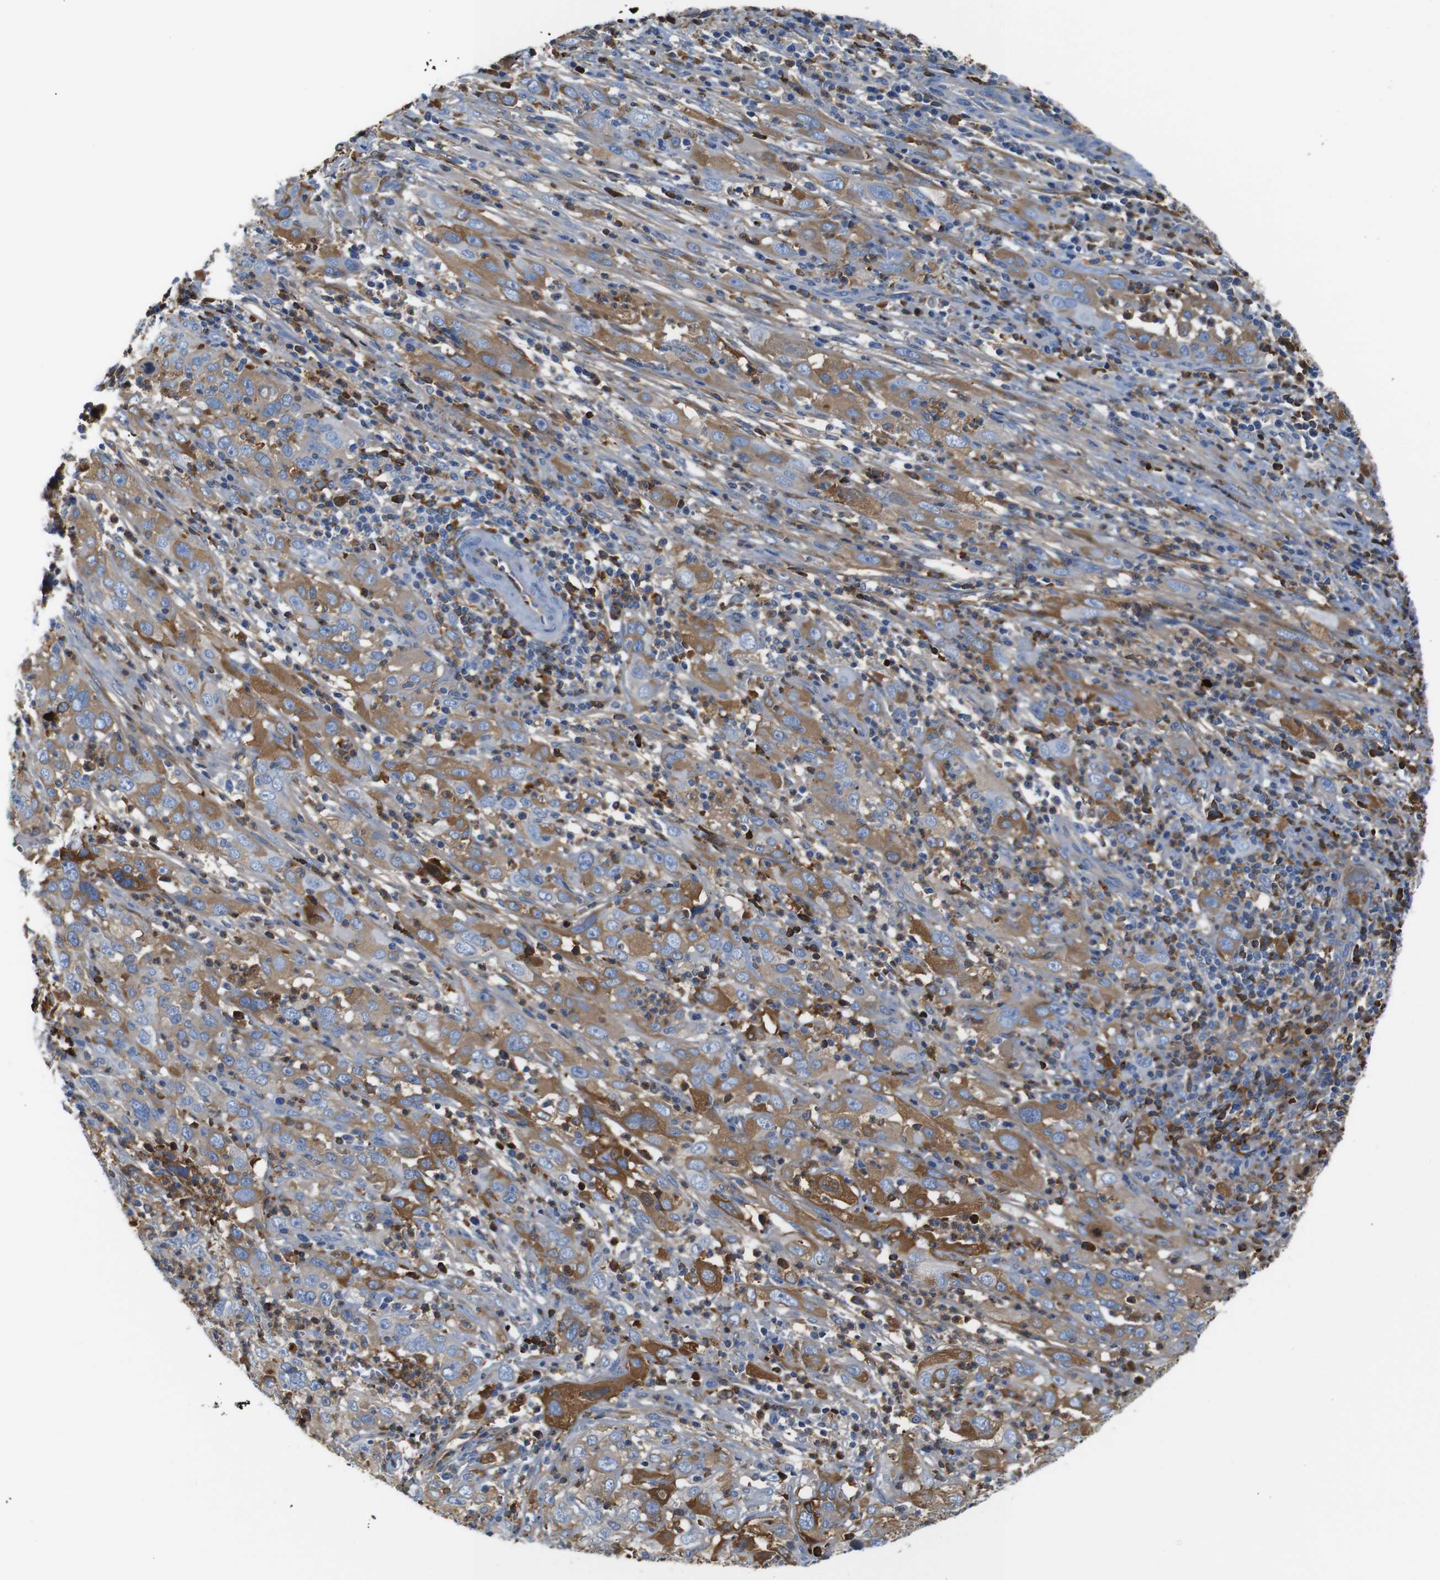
{"staining": {"intensity": "moderate", "quantity": "25%-75%", "location": "cytoplasmic/membranous"}, "tissue": "cervical cancer", "cell_type": "Tumor cells", "image_type": "cancer", "snomed": [{"axis": "morphology", "description": "Squamous cell carcinoma, NOS"}, {"axis": "topography", "description": "Cervix"}], "caption": "Cervical squamous cell carcinoma stained with immunohistochemistry (IHC) demonstrates moderate cytoplasmic/membranous staining in about 25%-75% of tumor cells. Using DAB (3,3'-diaminobenzidine) (brown) and hematoxylin (blue) stains, captured at high magnification using brightfield microscopy.", "gene": "SERPINA1", "patient": {"sex": "female", "age": 32}}